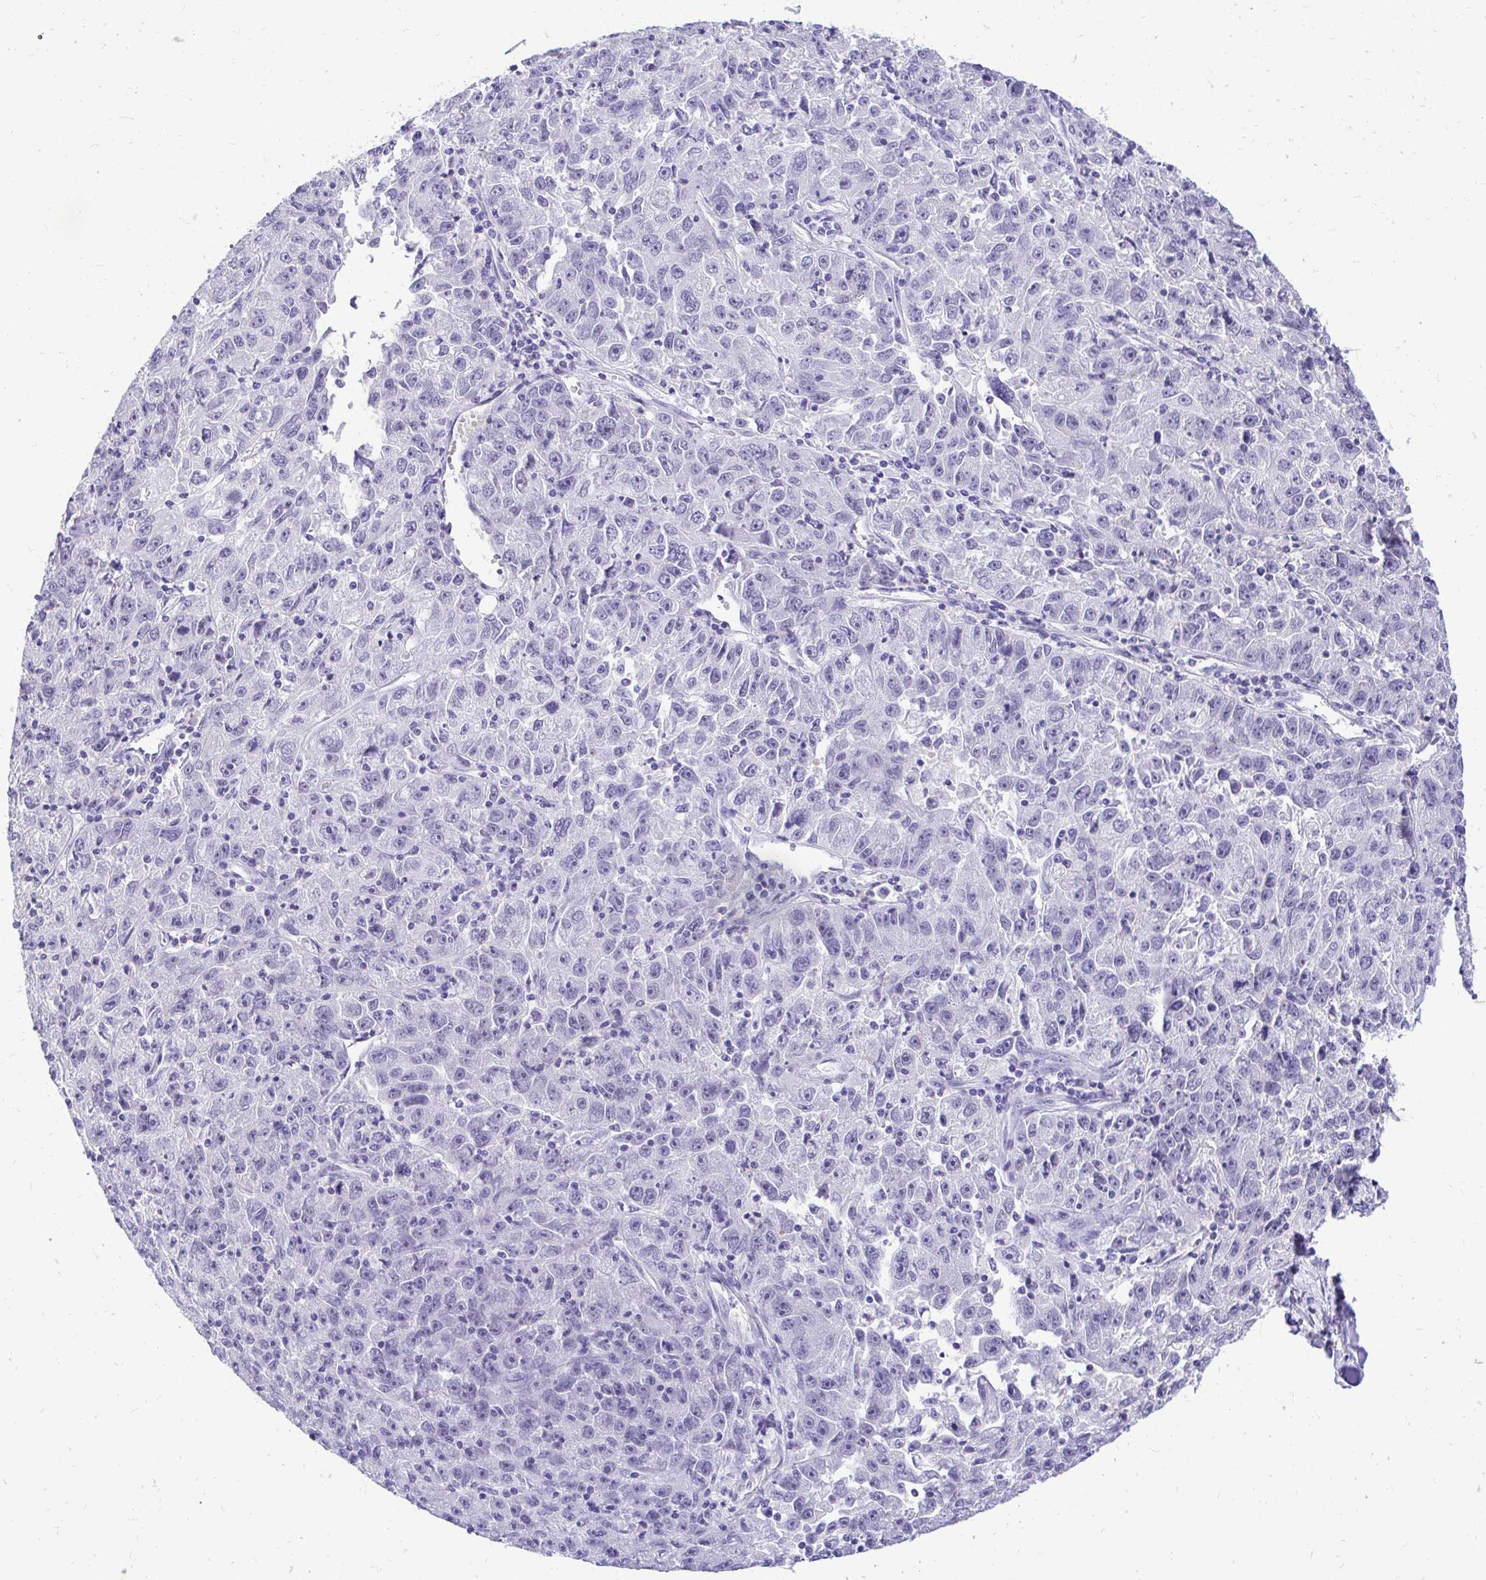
{"staining": {"intensity": "negative", "quantity": "none", "location": "none"}, "tissue": "lung cancer", "cell_type": "Tumor cells", "image_type": "cancer", "snomed": [{"axis": "morphology", "description": "Normal morphology"}, {"axis": "morphology", "description": "Adenocarcinoma, NOS"}, {"axis": "topography", "description": "Lymph node"}, {"axis": "topography", "description": "Lung"}], "caption": "Immunohistochemical staining of lung cancer shows no significant positivity in tumor cells. (Stains: DAB IHC with hematoxylin counter stain, Microscopy: brightfield microscopy at high magnification).", "gene": "FATE1", "patient": {"sex": "female", "age": 57}}